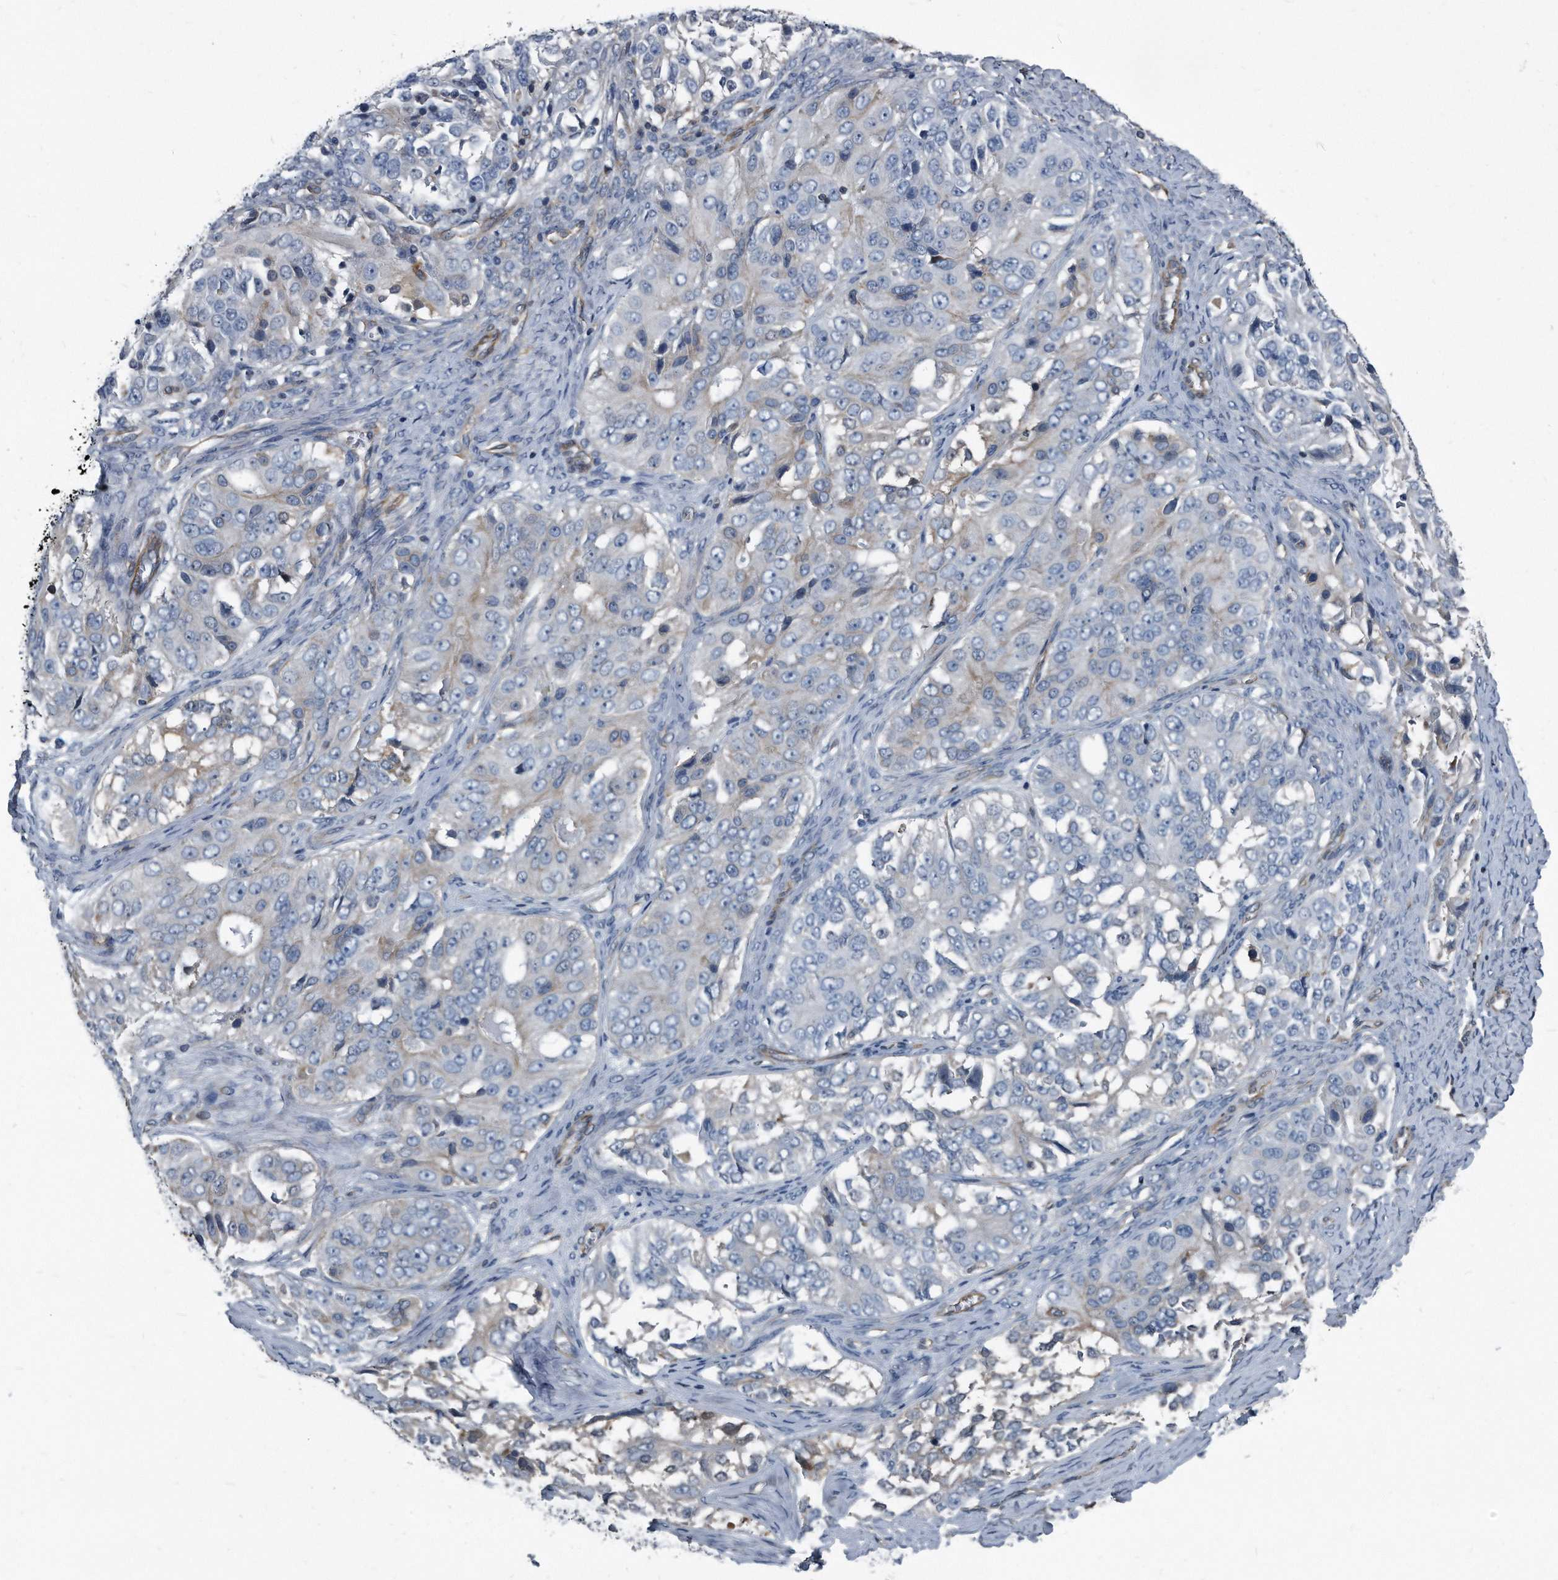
{"staining": {"intensity": "negative", "quantity": "none", "location": "none"}, "tissue": "ovarian cancer", "cell_type": "Tumor cells", "image_type": "cancer", "snomed": [{"axis": "morphology", "description": "Carcinoma, endometroid"}, {"axis": "topography", "description": "Ovary"}], "caption": "This is an IHC photomicrograph of ovarian endometroid carcinoma. There is no staining in tumor cells.", "gene": "PLEC", "patient": {"sex": "female", "age": 51}}